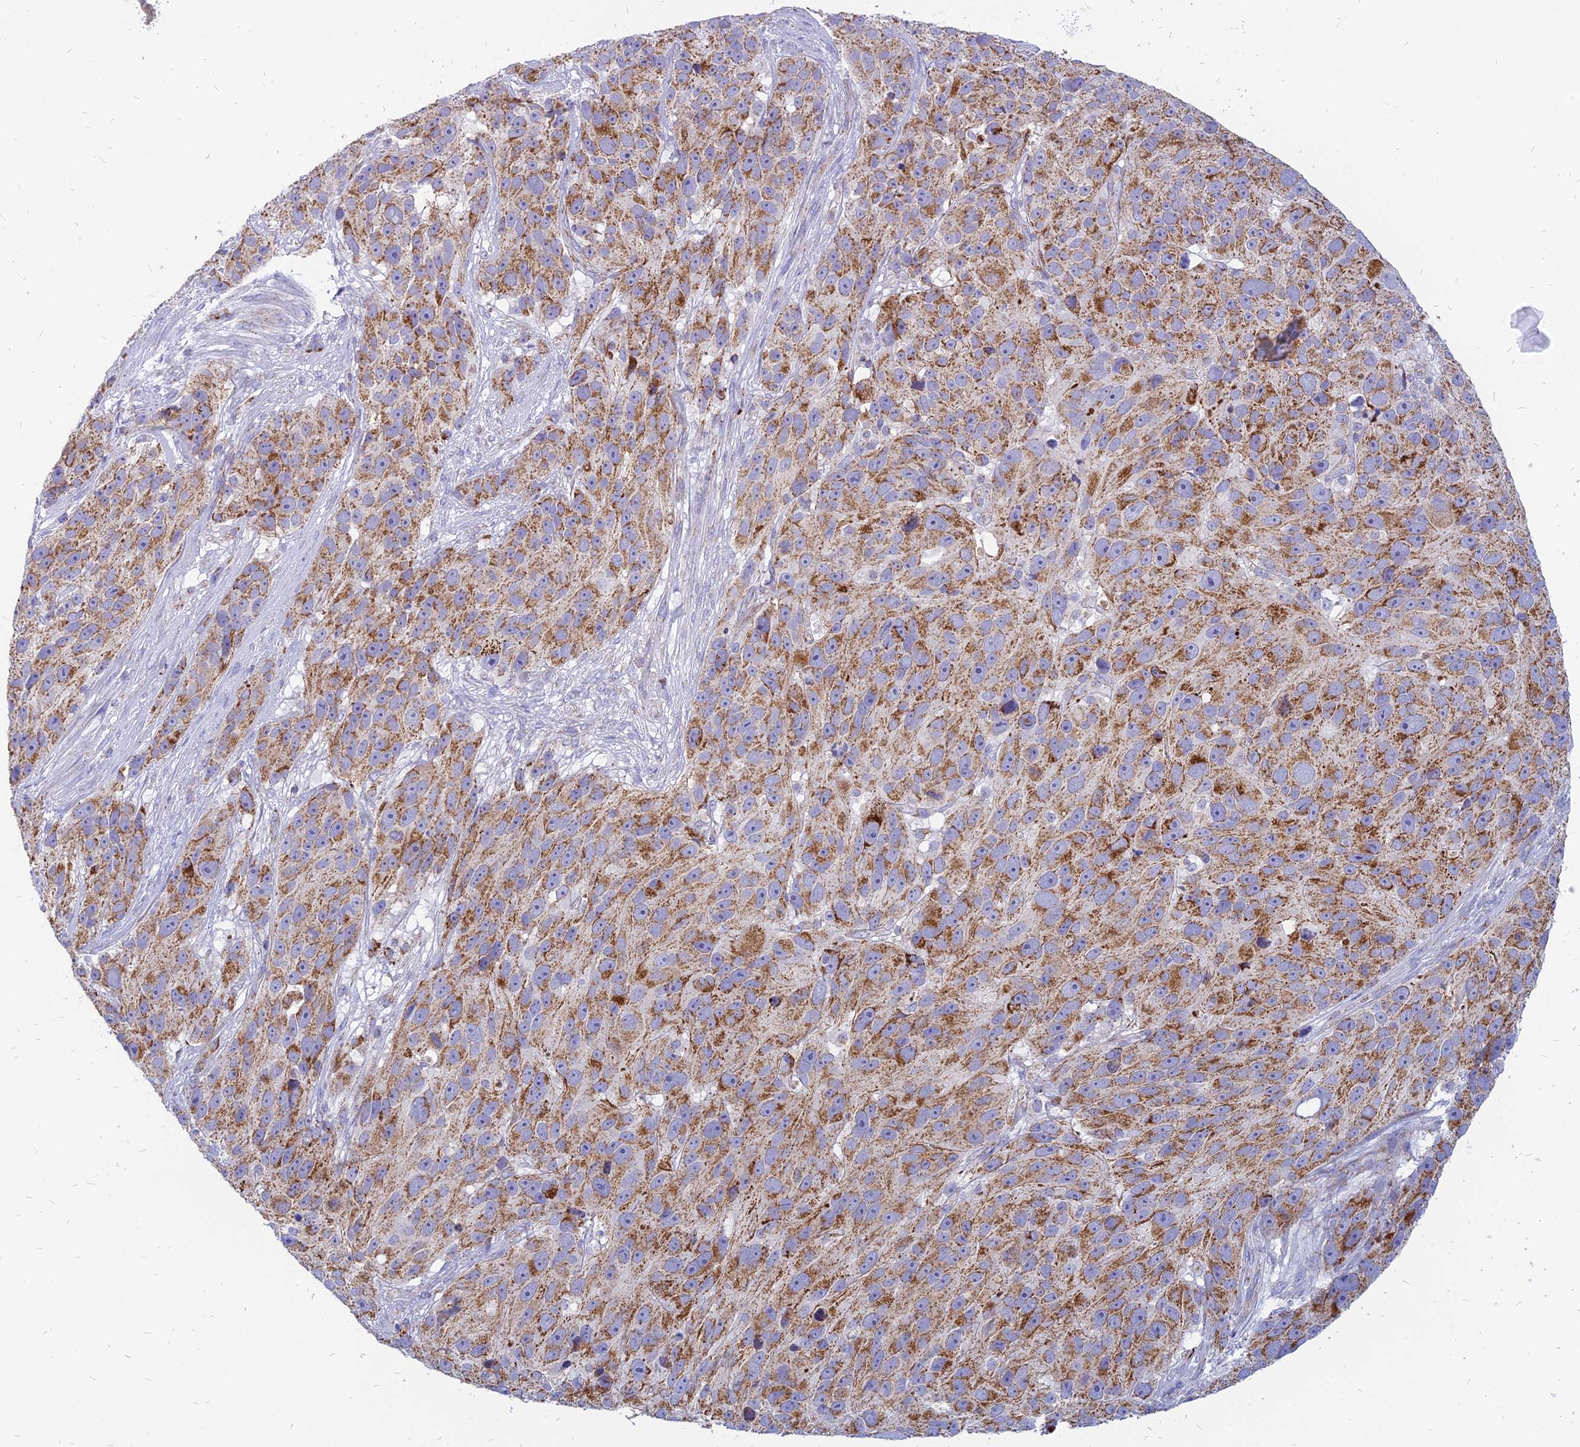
{"staining": {"intensity": "moderate", "quantity": ">75%", "location": "cytoplasmic/membranous"}, "tissue": "melanoma", "cell_type": "Tumor cells", "image_type": "cancer", "snomed": [{"axis": "morphology", "description": "Malignant melanoma, NOS"}, {"axis": "topography", "description": "Skin"}], "caption": "A brown stain highlights moderate cytoplasmic/membranous expression of a protein in malignant melanoma tumor cells.", "gene": "PACC1", "patient": {"sex": "male", "age": 84}}